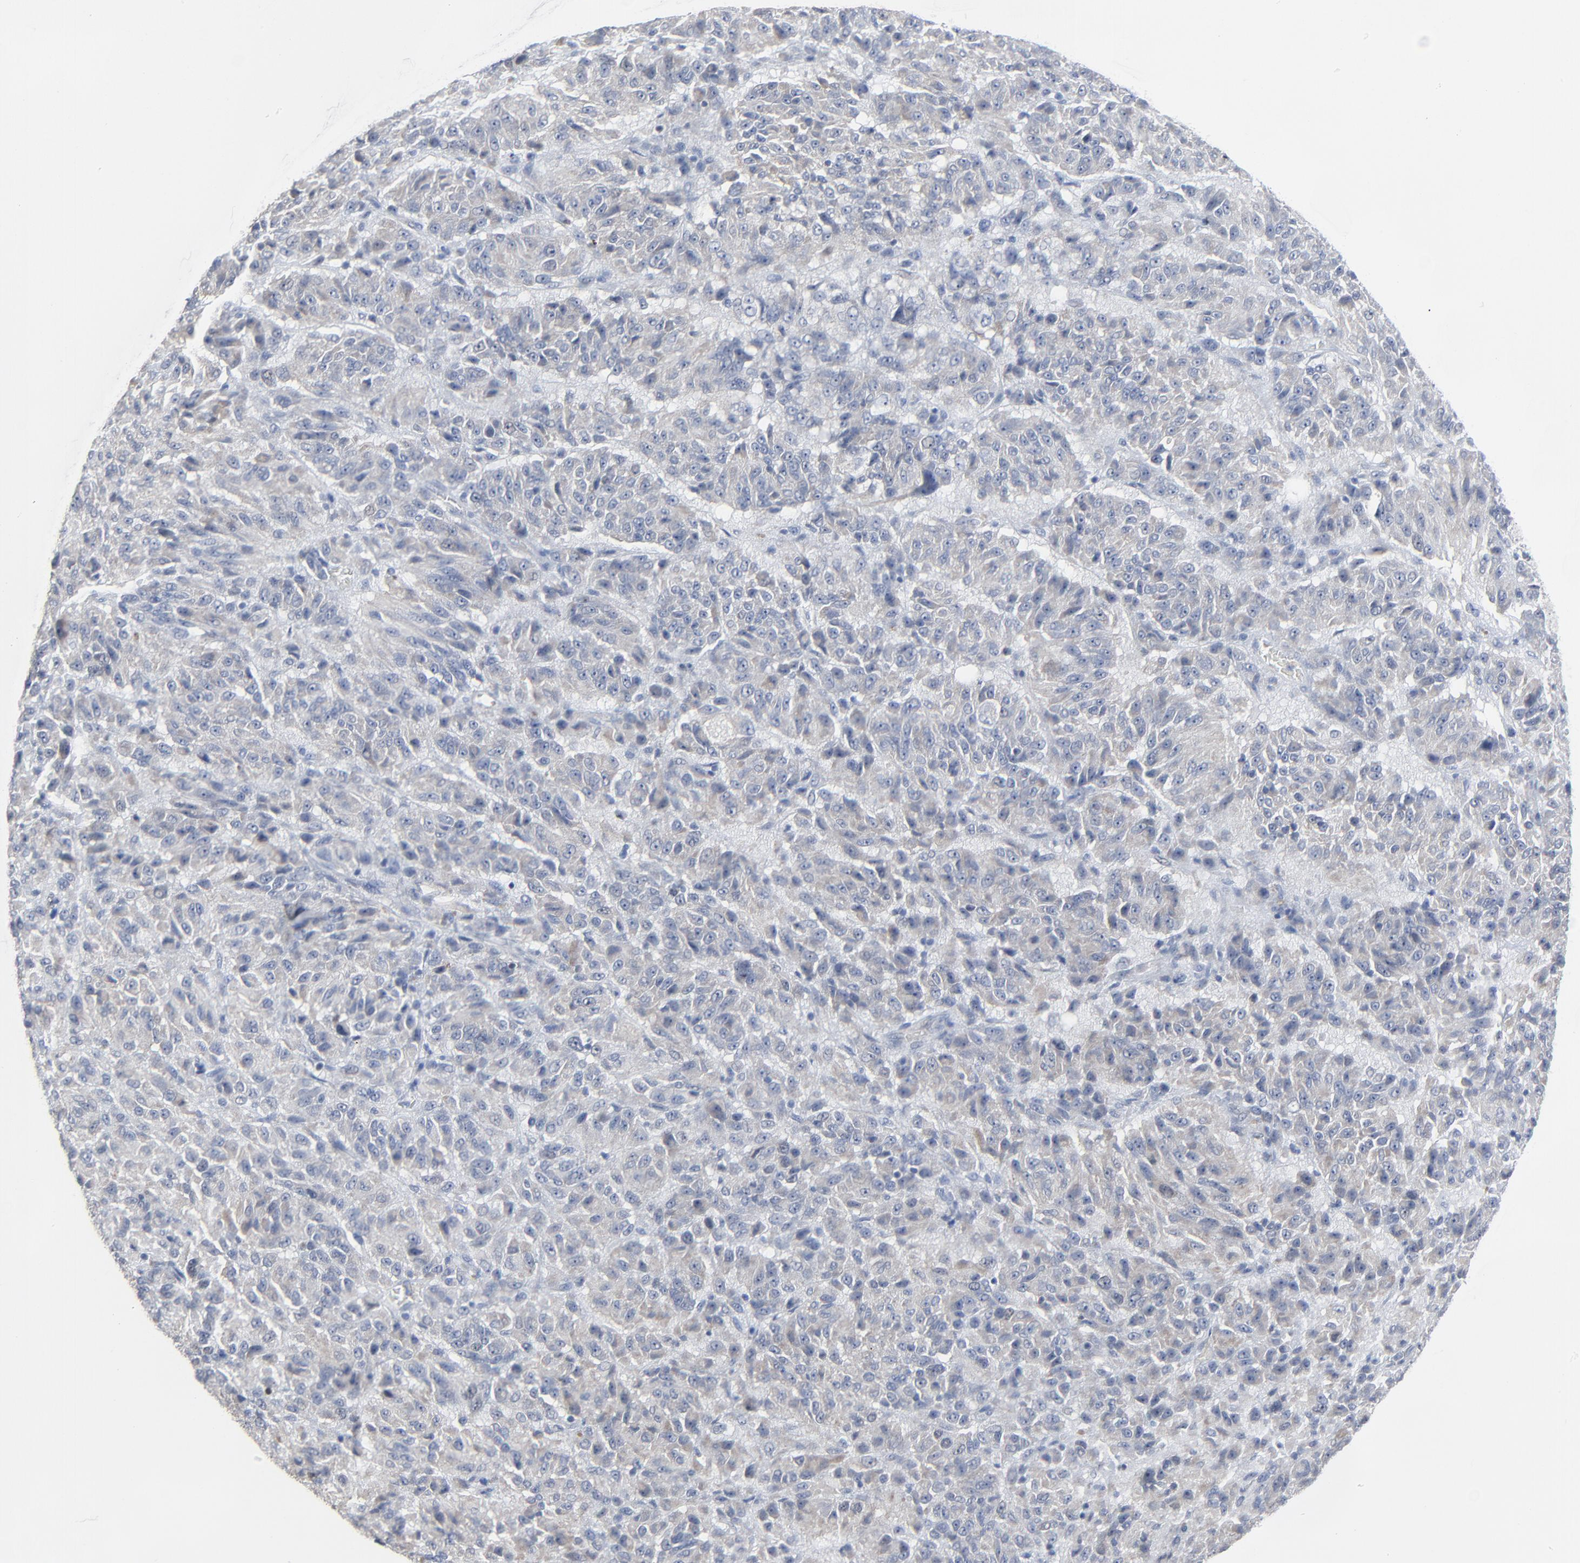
{"staining": {"intensity": "negative", "quantity": "none", "location": "none"}, "tissue": "melanoma", "cell_type": "Tumor cells", "image_type": "cancer", "snomed": [{"axis": "morphology", "description": "Malignant melanoma, Metastatic site"}, {"axis": "topography", "description": "Lung"}], "caption": "Tumor cells show no significant positivity in melanoma.", "gene": "BIRC3", "patient": {"sex": "male", "age": 64}}